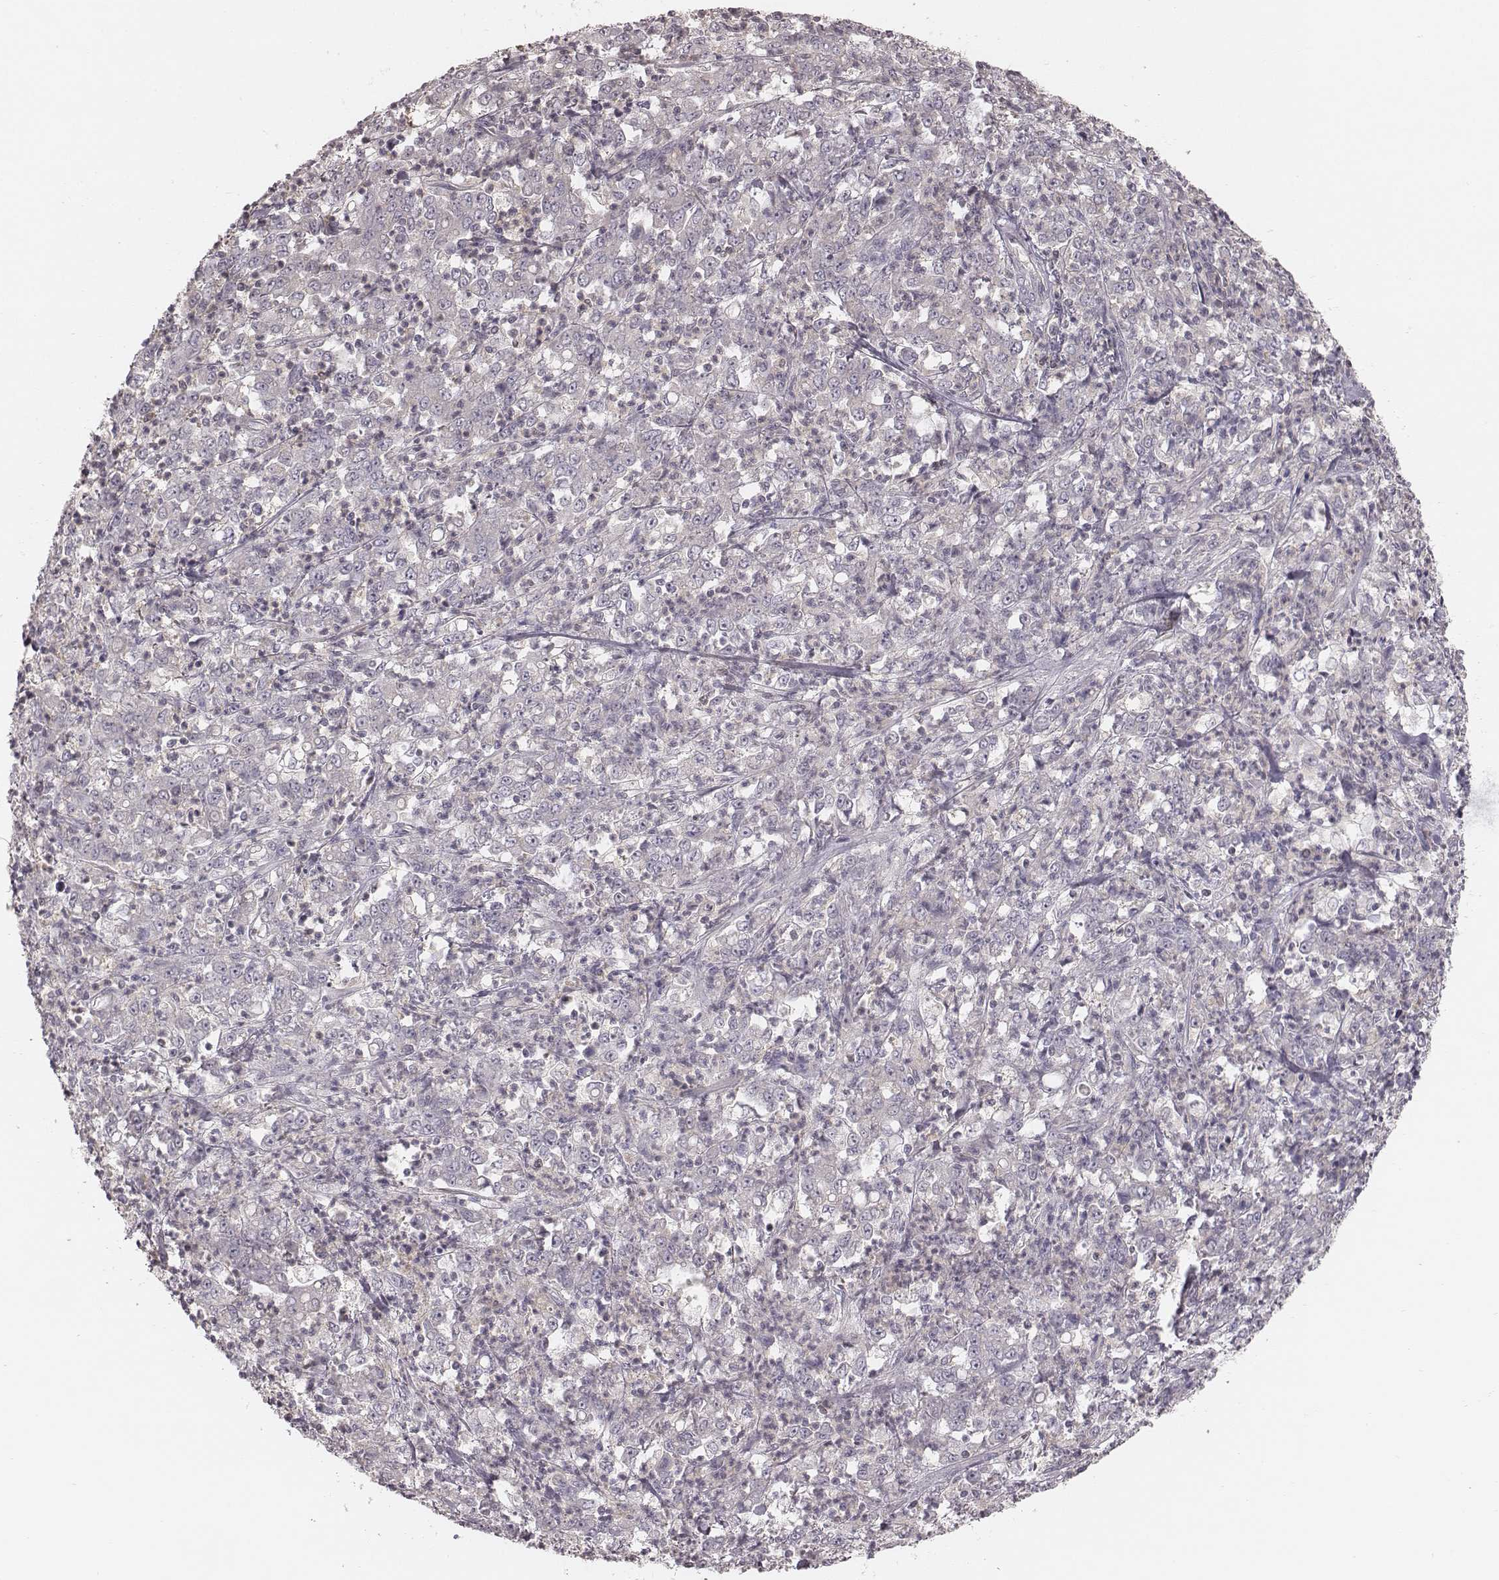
{"staining": {"intensity": "negative", "quantity": "none", "location": "none"}, "tissue": "stomach cancer", "cell_type": "Tumor cells", "image_type": "cancer", "snomed": [{"axis": "morphology", "description": "Adenocarcinoma, NOS"}, {"axis": "topography", "description": "Stomach, lower"}], "caption": "Stomach cancer stained for a protein using IHC demonstrates no expression tumor cells.", "gene": "TDRD5", "patient": {"sex": "female", "age": 71}}